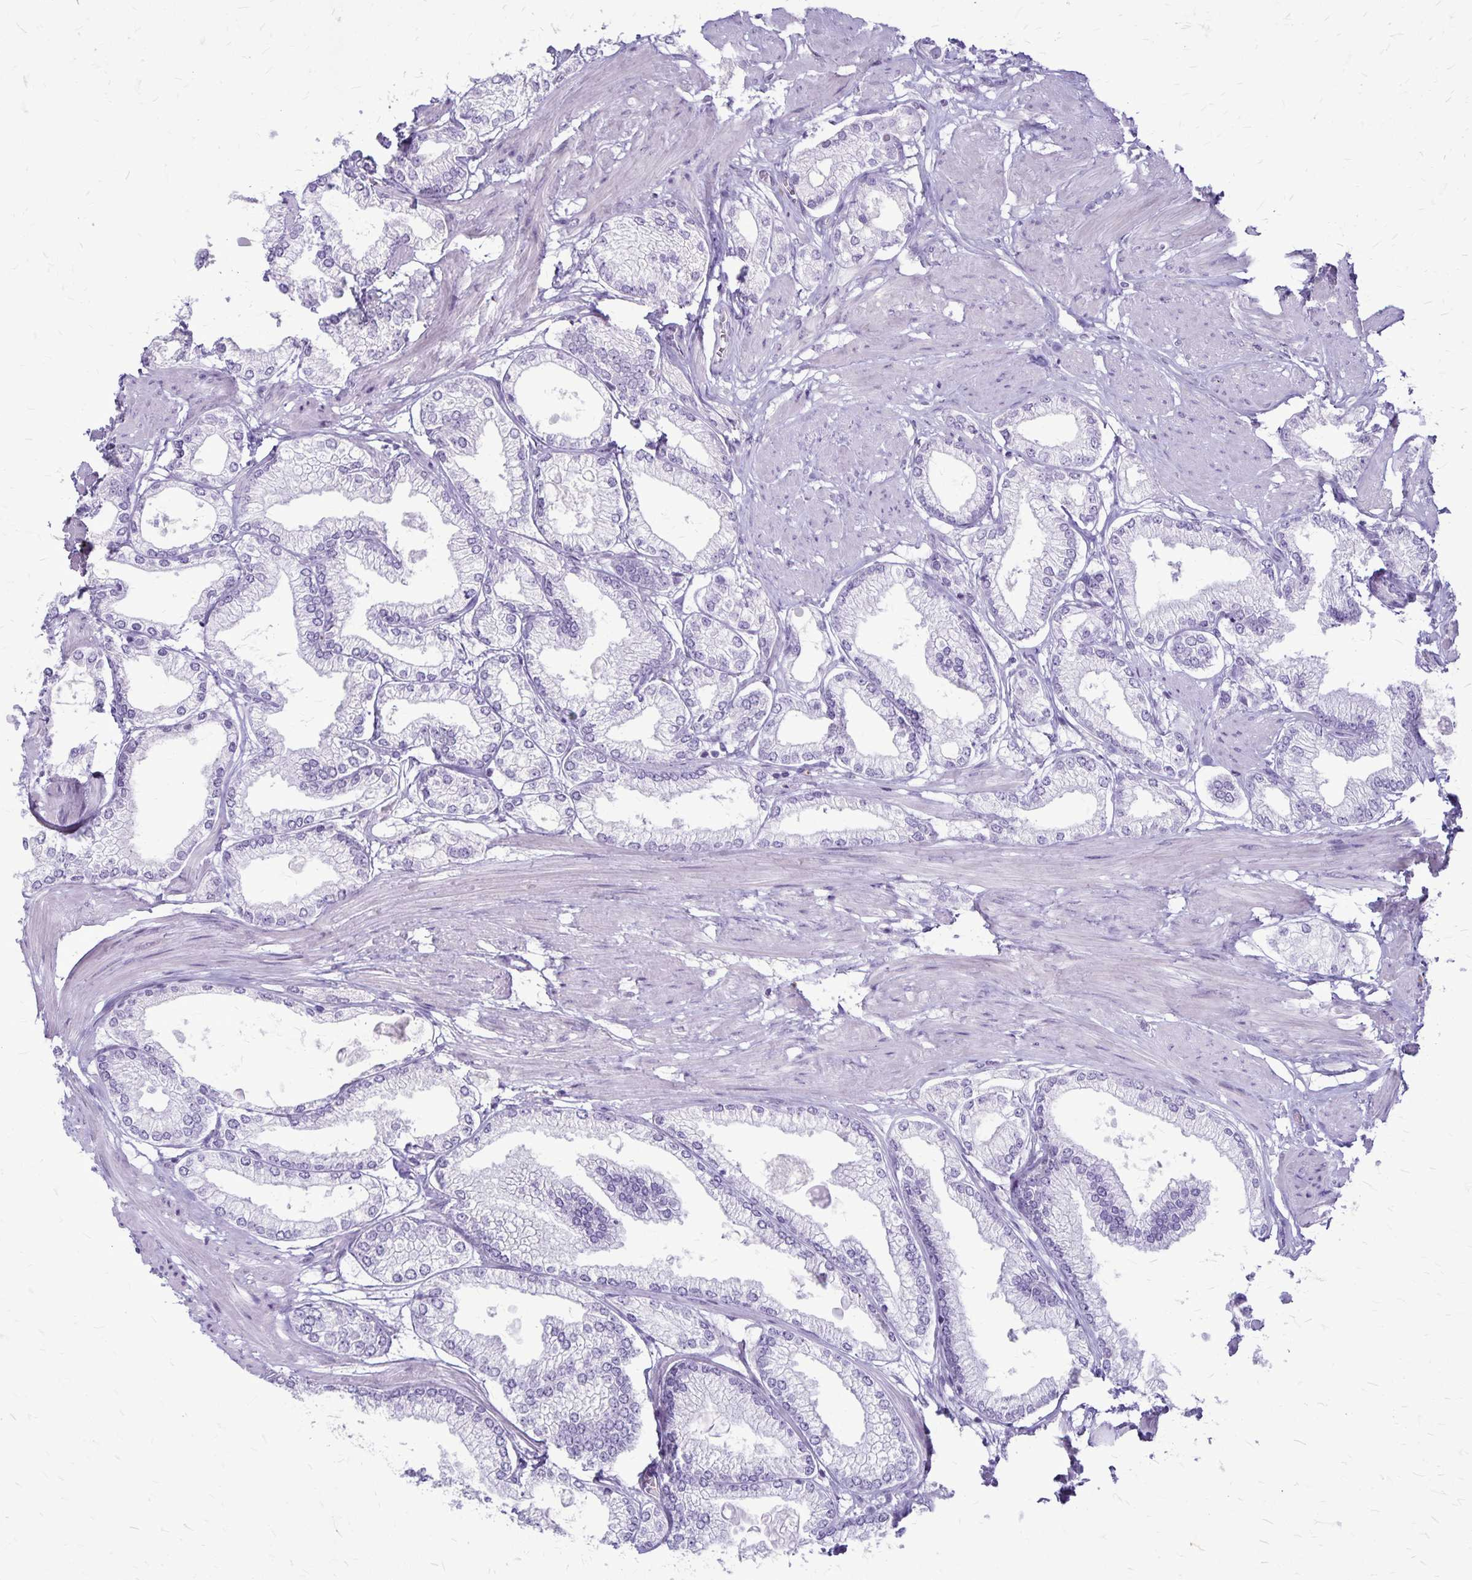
{"staining": {"intensity": "negative", "quantity": "none", "location": "none"}, "tissue": "prostate cancer", "cell_type": "Tumor cells", "image_type": "cancer", "snomed": [{"axis": "morphology", "description": "Adenocarcinoma, High grade"}, {"axis": "topography", "description": "Prostate"}], "caption": "Immunohistochemistry image of prostate cancer stained for a protein (brown), which displays no staining in tumor cells.", "gene": "GP9", "patient": {"sex": "male", "age": 68}}